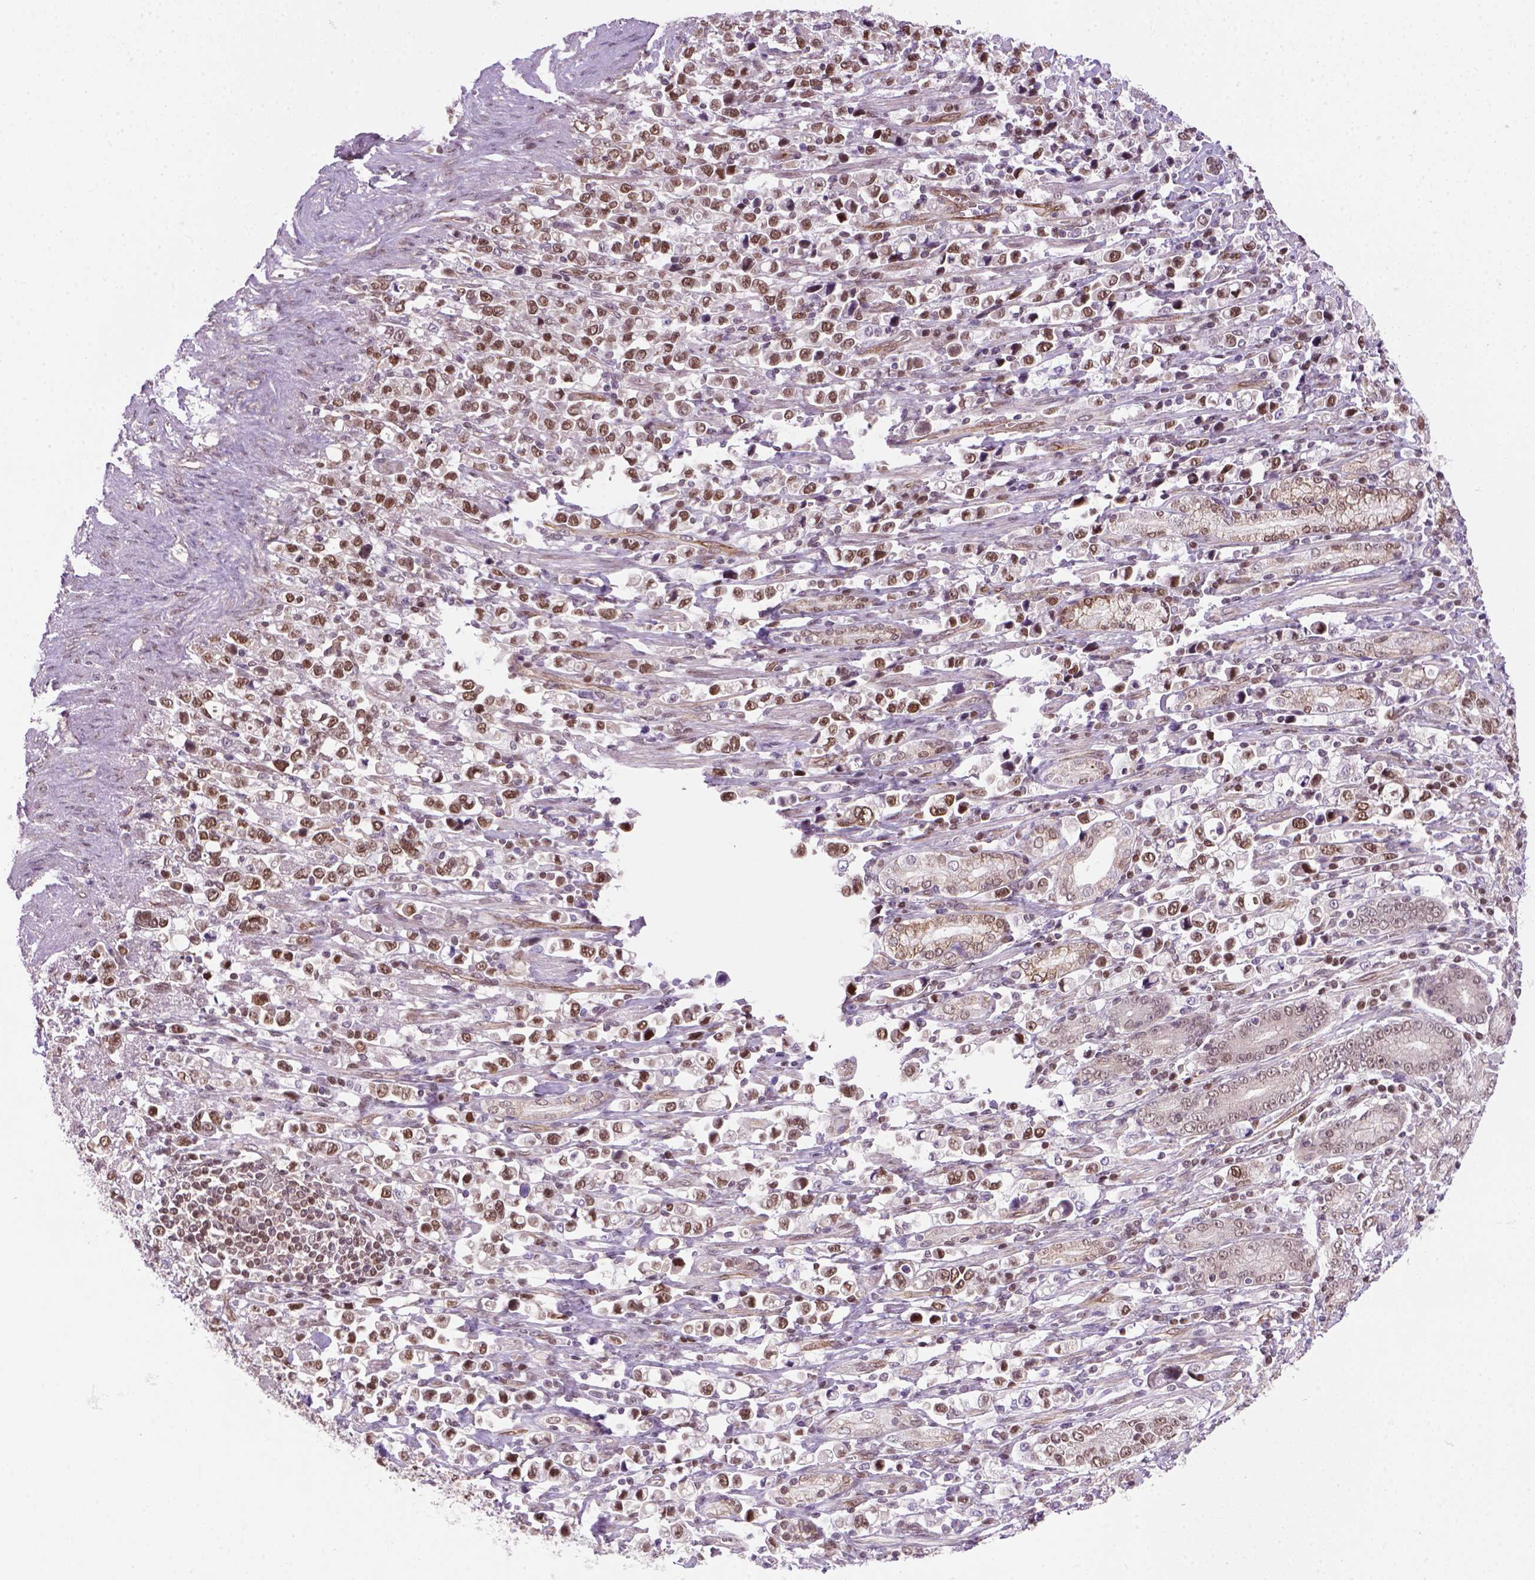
{"staining": {"intensity": "moderate", "quantity": "25%-75%", "location": "nuclear"}, "tissue": "stomach cancer", "cell_type": "Tumor cells", "image_type": "cancer", "snomed": [{"axis": "morphology", "description": "Adenocarcinoma, NOS"}, {"axis": "topography", "description": "Stomach"}], "caption": "Immunohistochemistry (IHC) (DAB (3,3'-diaminobenzidine)) staining of human stomach adenocarcinoma reveals moderate nuclear protein positivity in about 25%-75% of tumor cells.", "gene": "MGMT", "patient": {"sex": "male", "age": 63}}